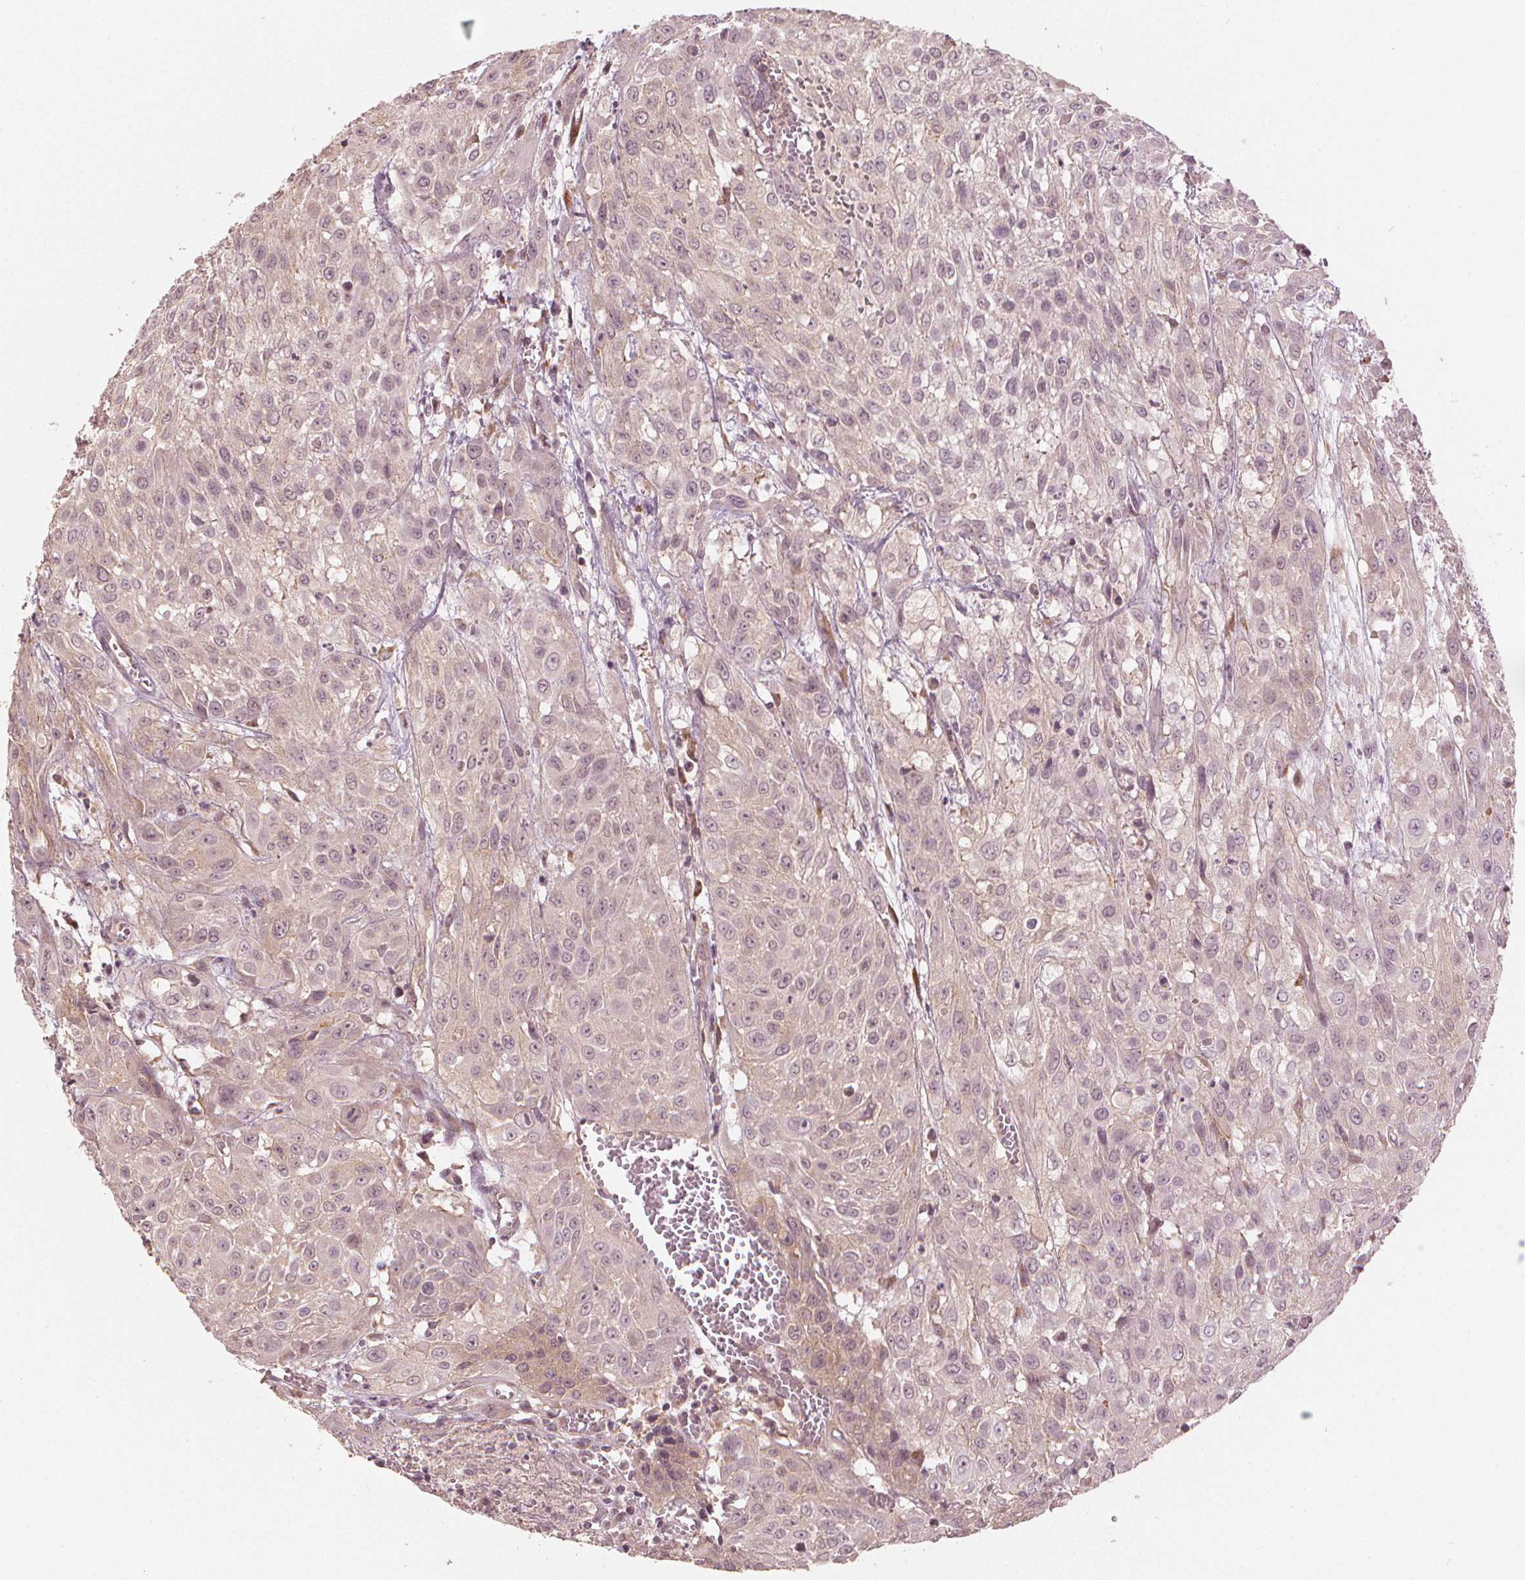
{"staining": {"intensity": "negative", "quantity": "none", "location": "none"}, "tissue": "urothelial cancer", "cell_type": "Tumor cells", "image_type": "cancer", "snomed": [{"axis": "morphology", "description": "Urothelial carcinoma, High grade"}, {"axis": "topography", "description": "Urinary bladder"}], "caption": "Urothelial cancer was stained to show a protein in brown. There is no significant staining in tumor cells.", "gene": "CLBA1", "patient": {"sex": "male", "age": 57}}